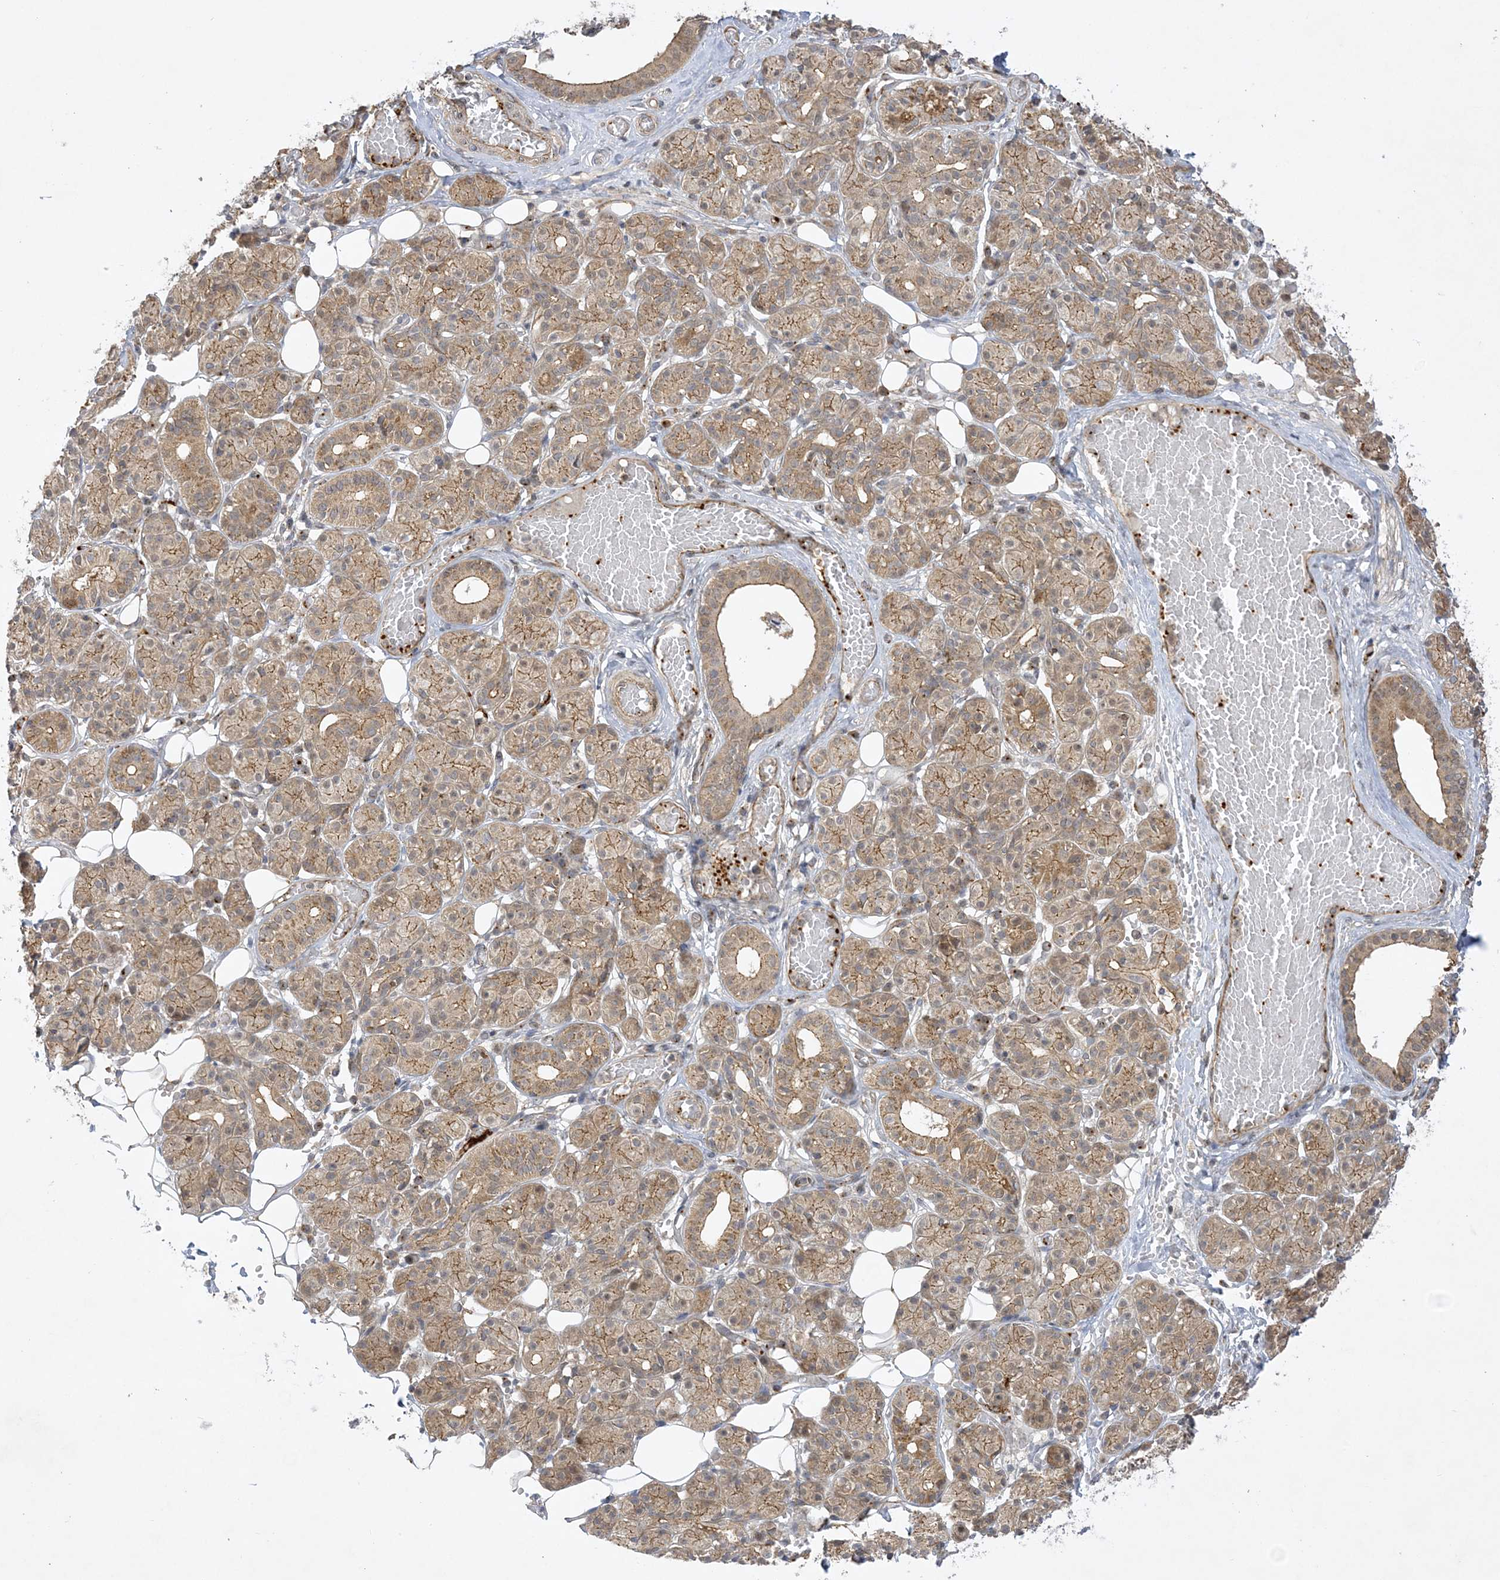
{"staining": {"intensity": "moderate", "quantity": "25%-75%", "location": "cytoplasmic/membranous"}, "tissue": "salivary gland", "cell_type": "Glandular cells", "image_type": "normal", "snomed": [{"axis": "morphology", "description": "Normal tissue, NOS"}, {"axis": "topography", "description": "Salivary gland"}], "caption": "Unremarkable salivary gland reveals moderate cytoplasmic/membranous staining in approximately 25%-75% of glandular cells, visualized by immunohistochemistry. Nuclei are stained in blue.", "gene": "NAF1", "patient": {"sex": "male", "age": 63}}